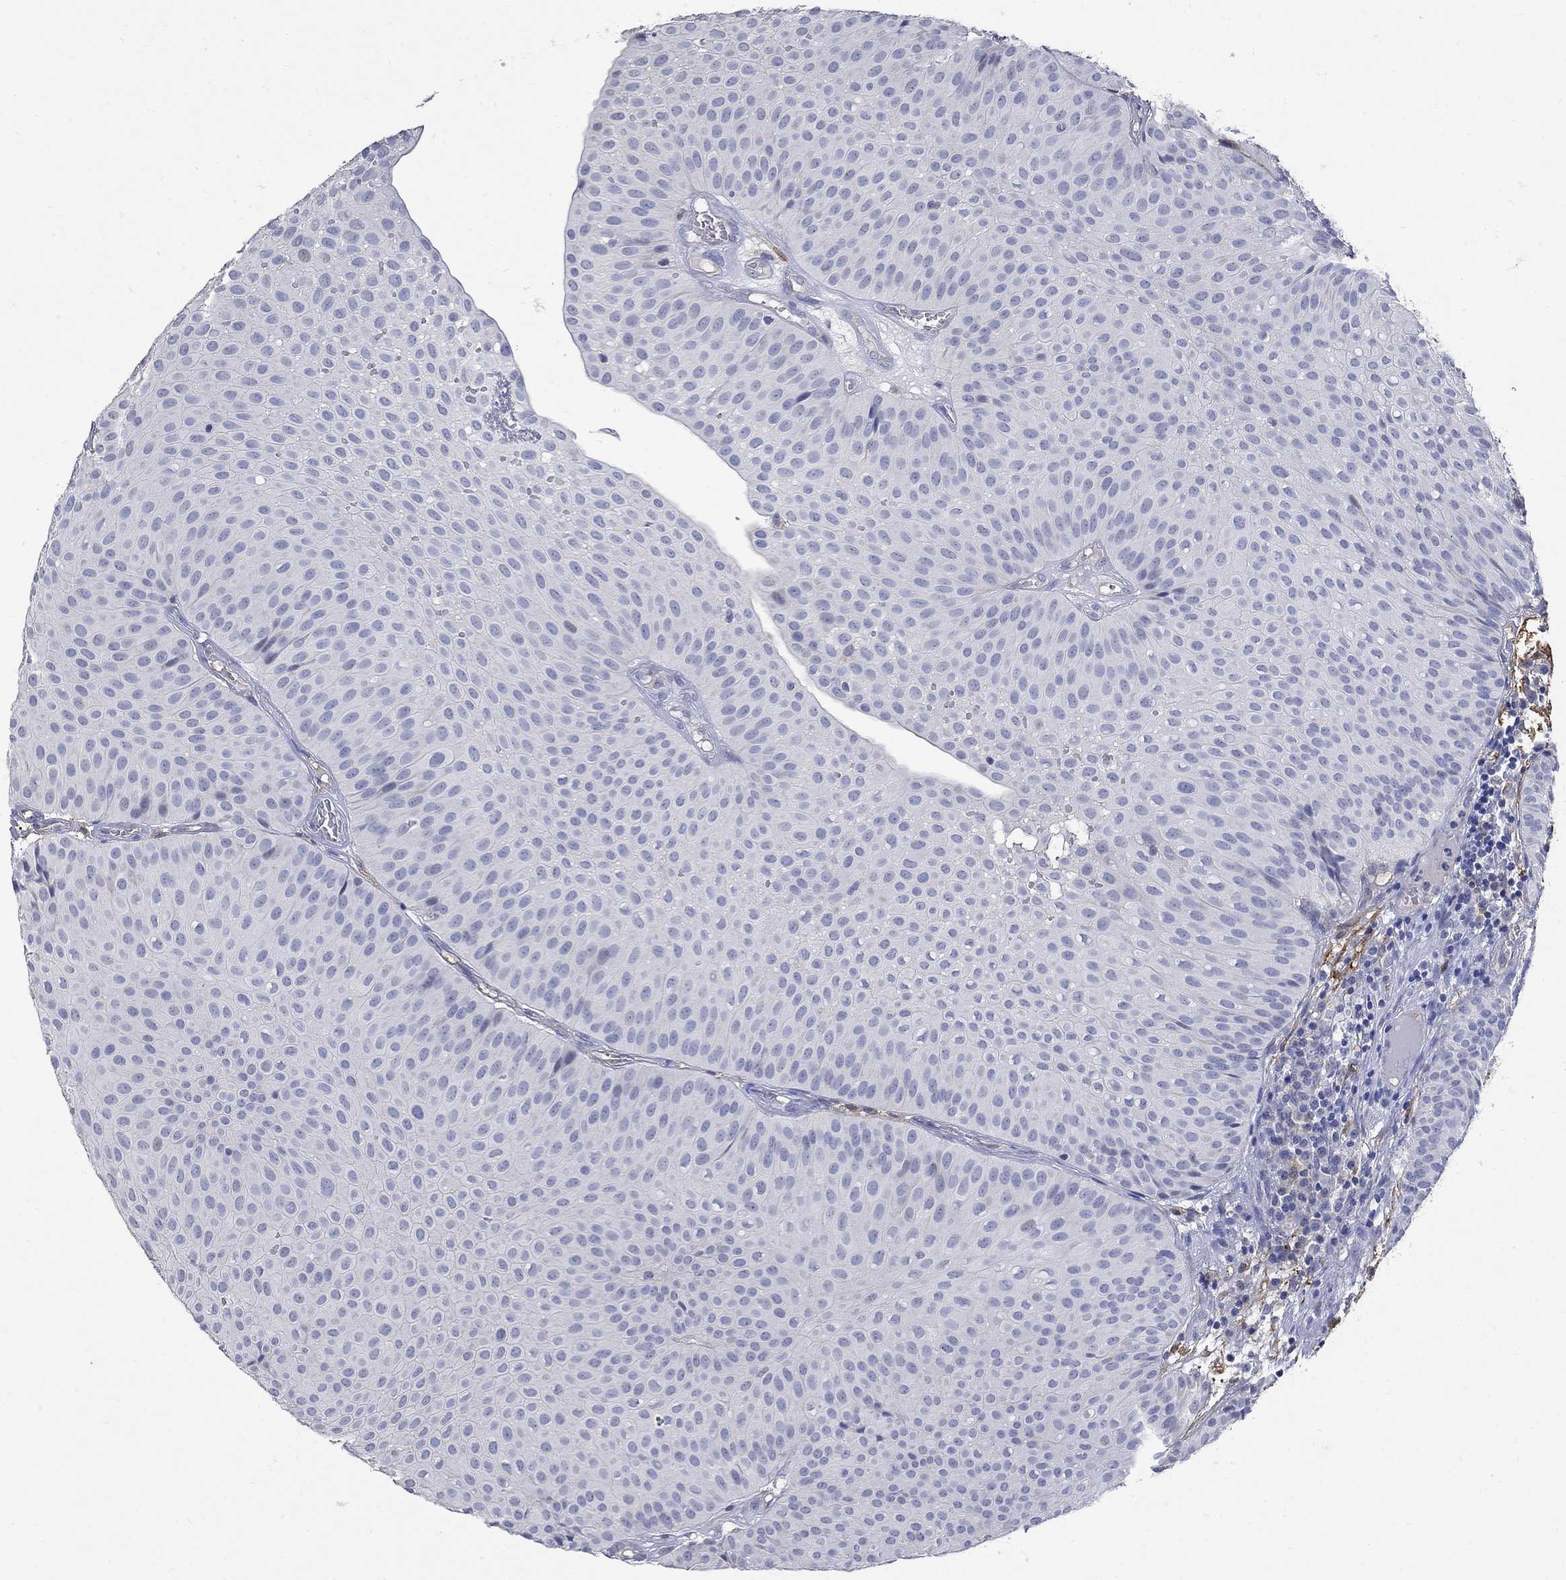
{"staining": {"intensity": "negative", "quantity": "none", "location": "none"}, "tissue": "urothelial cancer", "cell_type": "Tumor cells", "image_type": "cancer", "snomed": [{"axis": "morphology", "description": "Urothelial carcinoma, Low grade"}, {"axis": "topography", "description": "Urinary bladder"}], "caption": "The image reveals no staining of tumor cells in urothelial cancer. Nuclei are stained in blue.", "gene": "TGM2", "patient": {"sex": "male", "age": 64}}